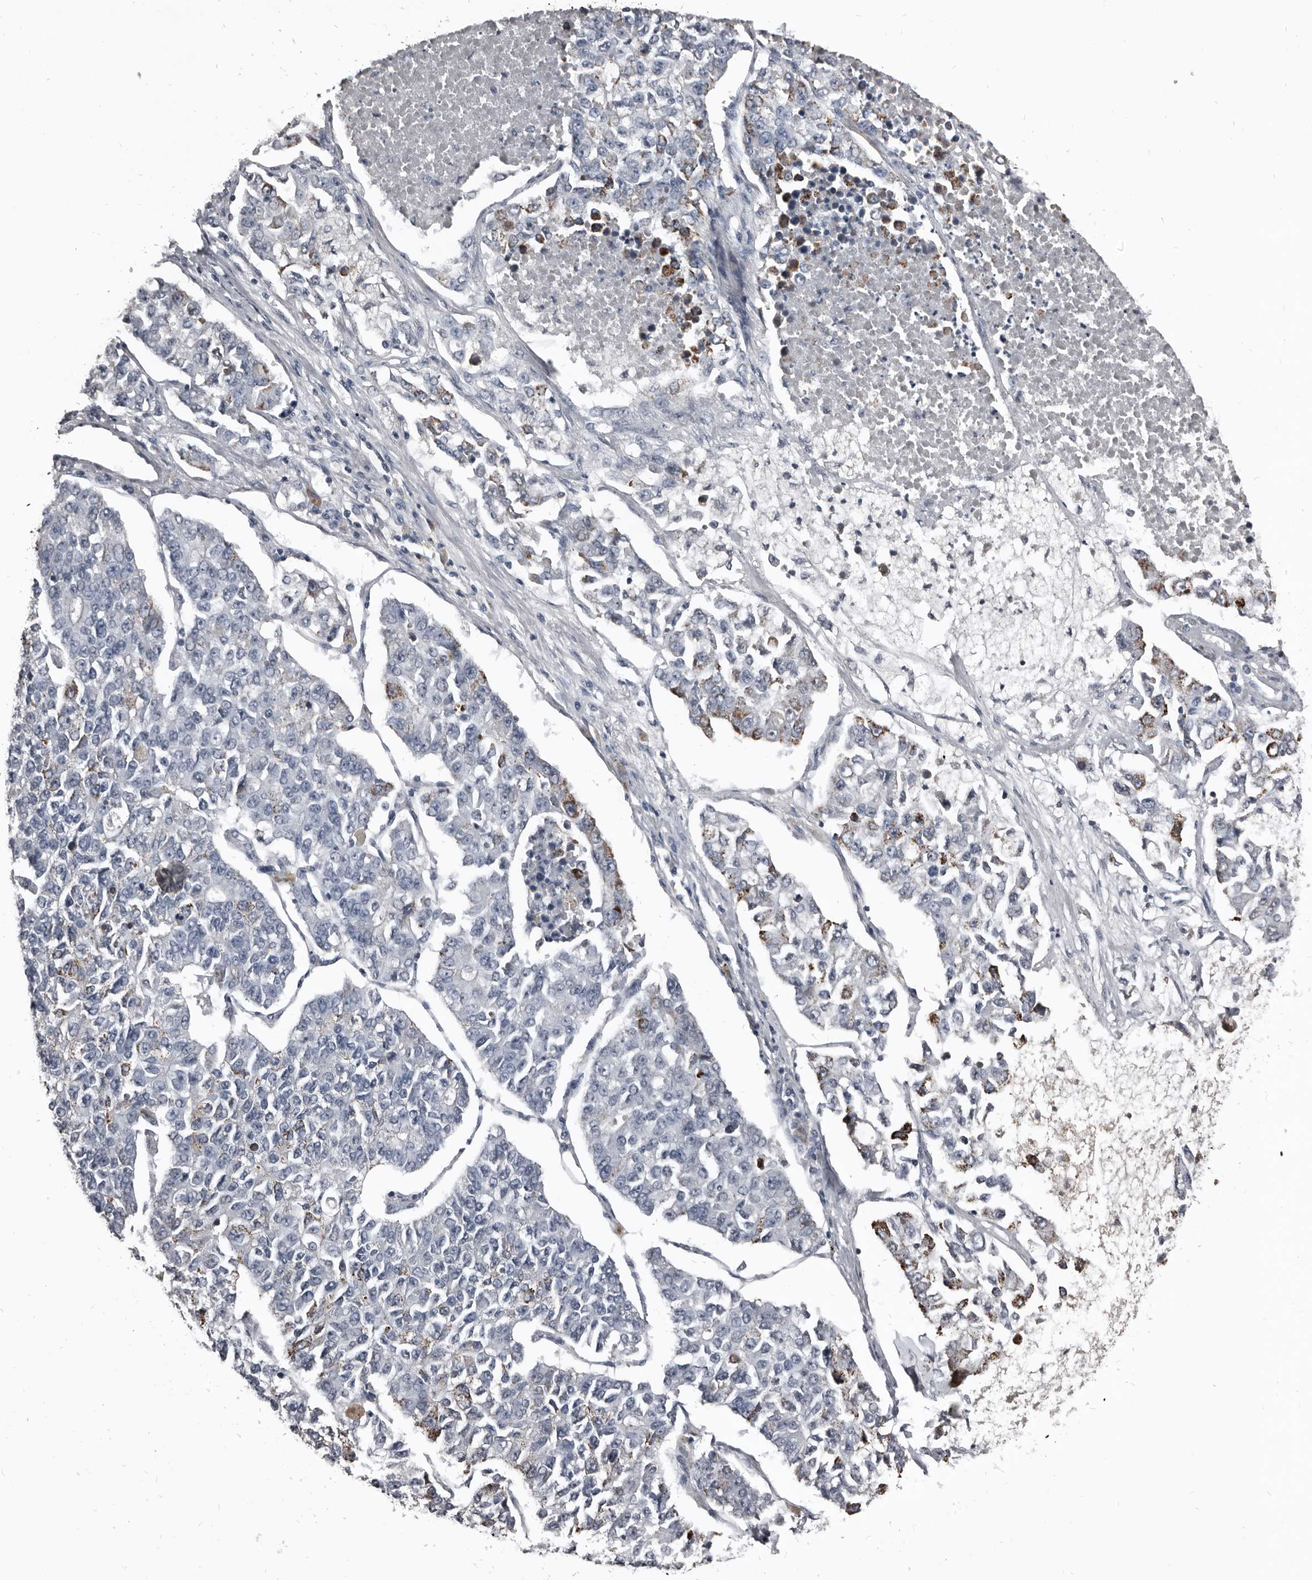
{"staining": {"intensity": "moderate", "quantity": "25%-75%", "location": "cytoplasmic/membranous"}, "tissue": "lung cancer", "cell_type": "Tumor cells", "image_type": "cancer", "snomed": [{"axis": "morphology", "description": "Adenocarcinoma, NOS"}, {"axis": "topography", "description": "Lung"}], "caption": "High-magnification brightfield microscopy of lung adenocarcinoma stained with DAB (brown) and counterstained with hematoxylin (blue). tumor cells exhibit moderate cytoplasmic/membranous positivity is present in about25%-75% of cells.", "gene": "GREB1", "patient": {"sex": "male", "age": 49}}